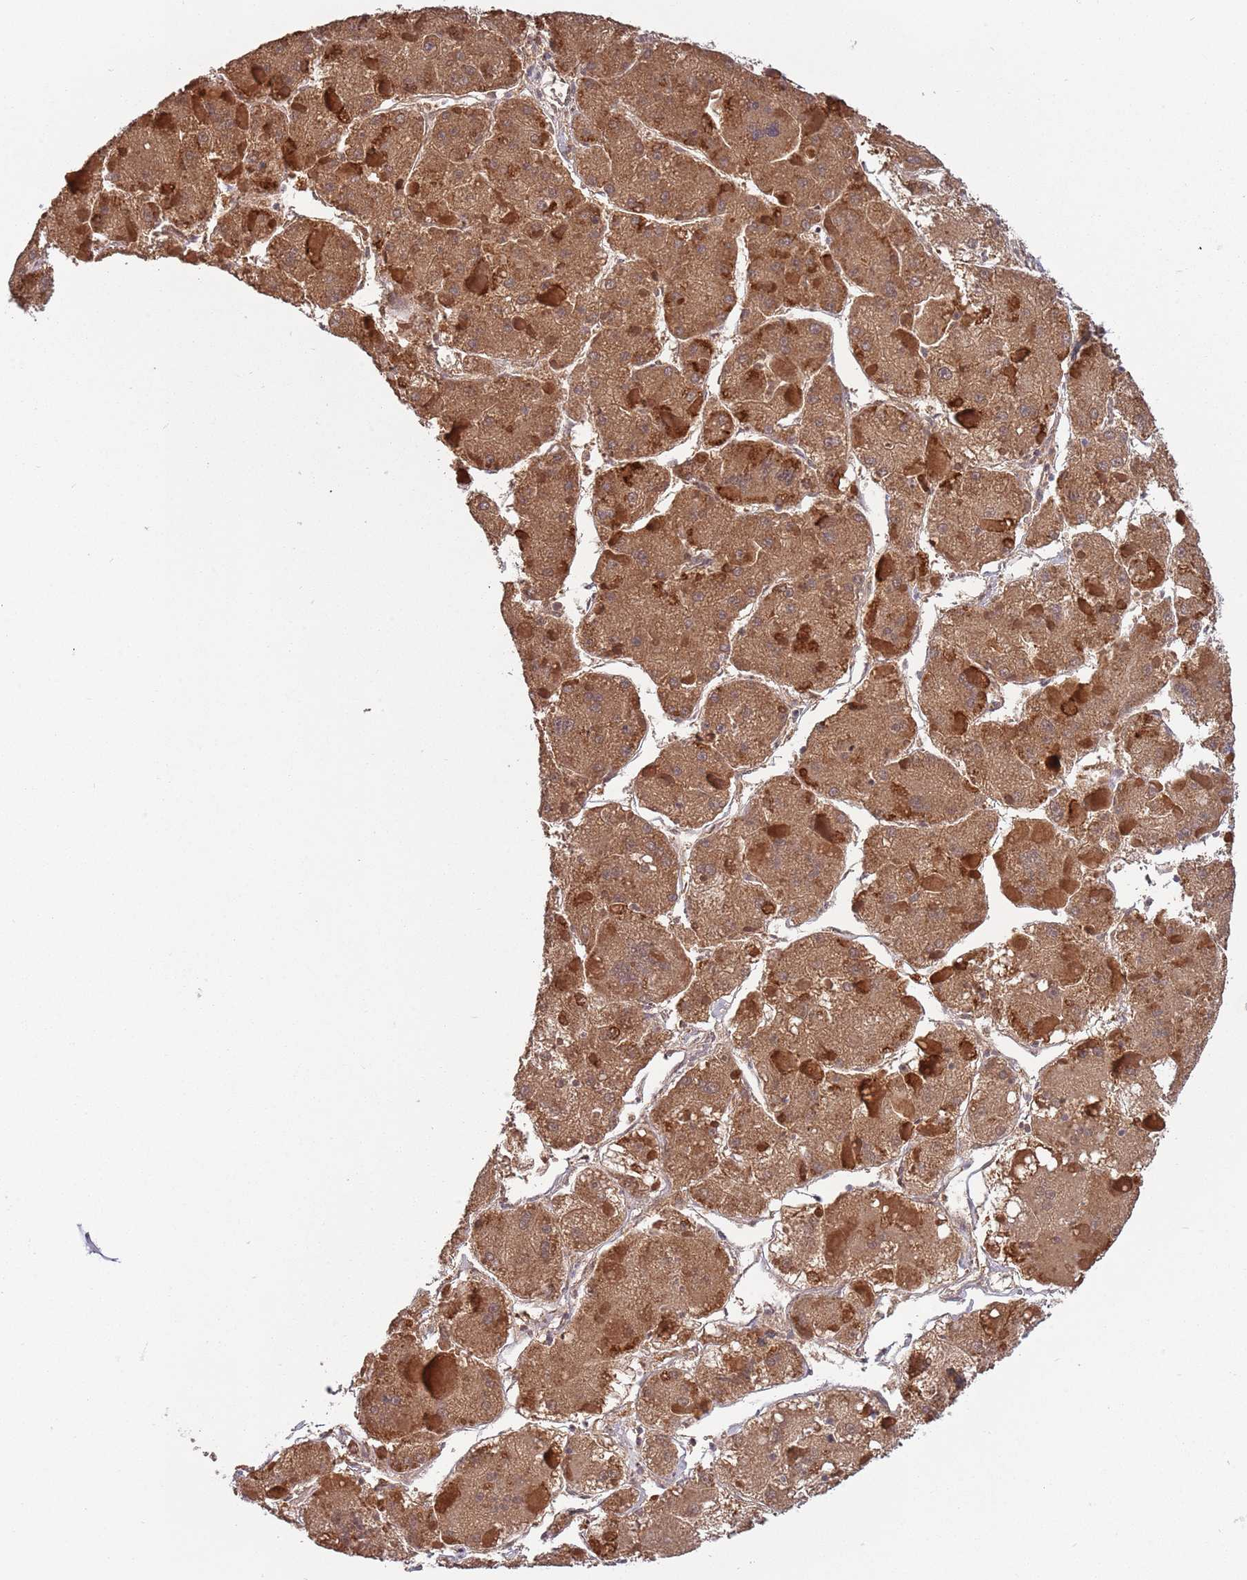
{"staining": {"intensity": "moderate", "quantity": ">75%", "location": "cytoplasmic/membranous"}, "tissue": "liver cancer", "cell_type": "Tumor cells", "image_type": "cancer", "snomed": [{"axis": "morphology", "description": "Carcinoma, Hepatocellular, NOS"}, {"axis": "topography", "description": "Liver"}], "caption": "This histopathology image displays immunohistochemistry (IHC) staining of liver hepatocellular carcinoma, with medium moderate cytoplasmic/membranous expression in approximately >75% of tumor cells.", "gene": "USP32", "patient": {"sex": "female", "age": 73}}